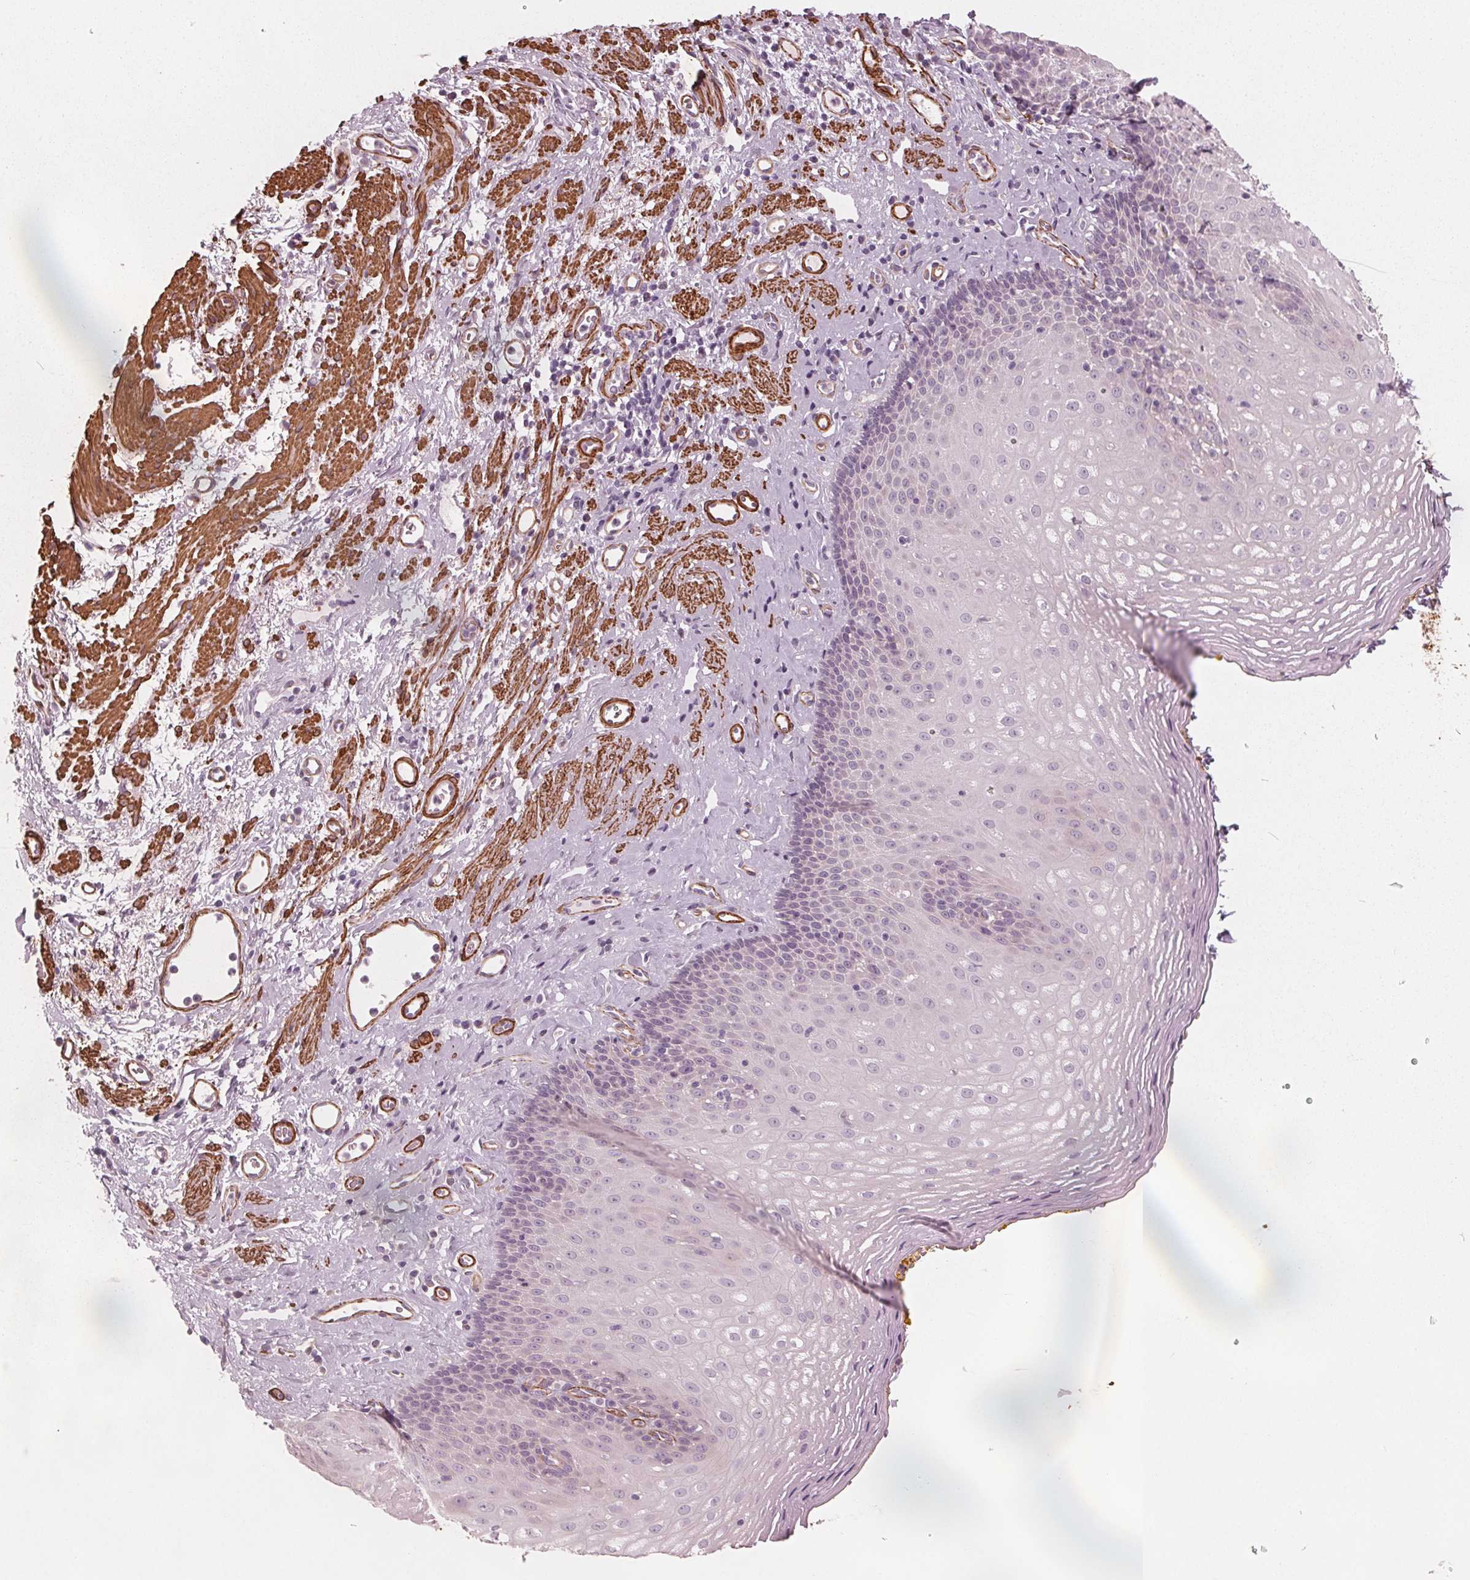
{"staining": {"intensity": "negative", "quantity": "none", "location": "none"}, "tissue": "esophagus", "cell_type": "Squamous epithelial cells", "image_type": "normal", "snomed": [{"axis": "morphology", "description": "Normal tissue, NOS"}, {"axis": "topography", "description": "Esophagus"}], "caption": "This is an immunohistochemistry (IHC) image of benign esophagus. There is no positivity in squamous epithelial cells.", "gene": "MIER3", "patient": {"sex": "female", "age": 68}}